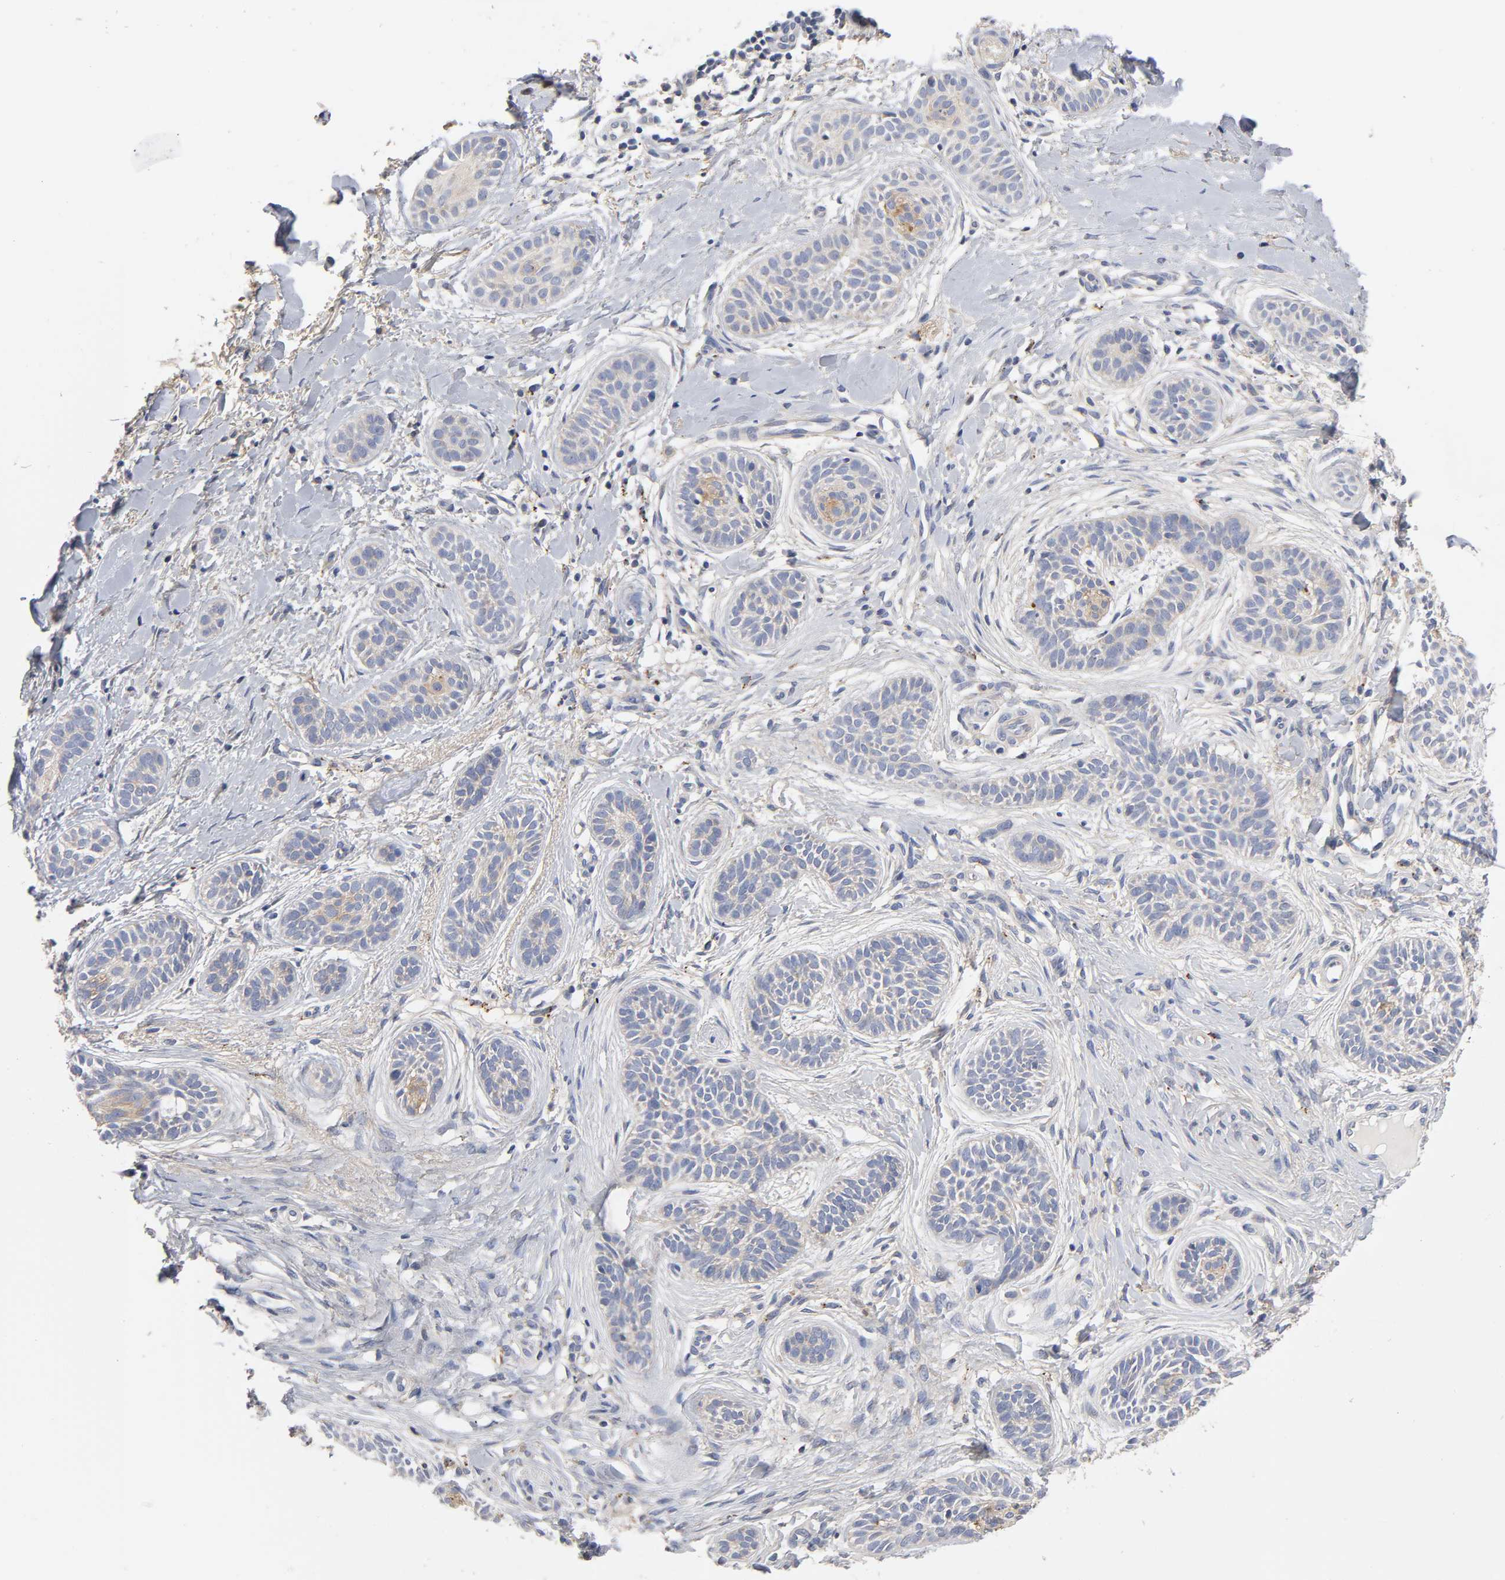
{"staining": {"intensity": "weak", "quantity": "<25%", "location": "cytoplasmic/membranous"}, "tissue": "skin cancer", "cell_type": "Tumor cells", "image_type": "cancer", "snomed": [{"axis": "morphology", "description": "Normal tissue, NOS"}, {"axis": "morphology", "description": "Basal cell carcinoma"}, {"axis": "topography", "description": "Skin"}], "caption": "Protein analysis of basal cell carcinoma (skin) exhibits no significant staining in tumor cells.", "gene": "C17orf75", "patient": {"sex": "male", "age": 63}}